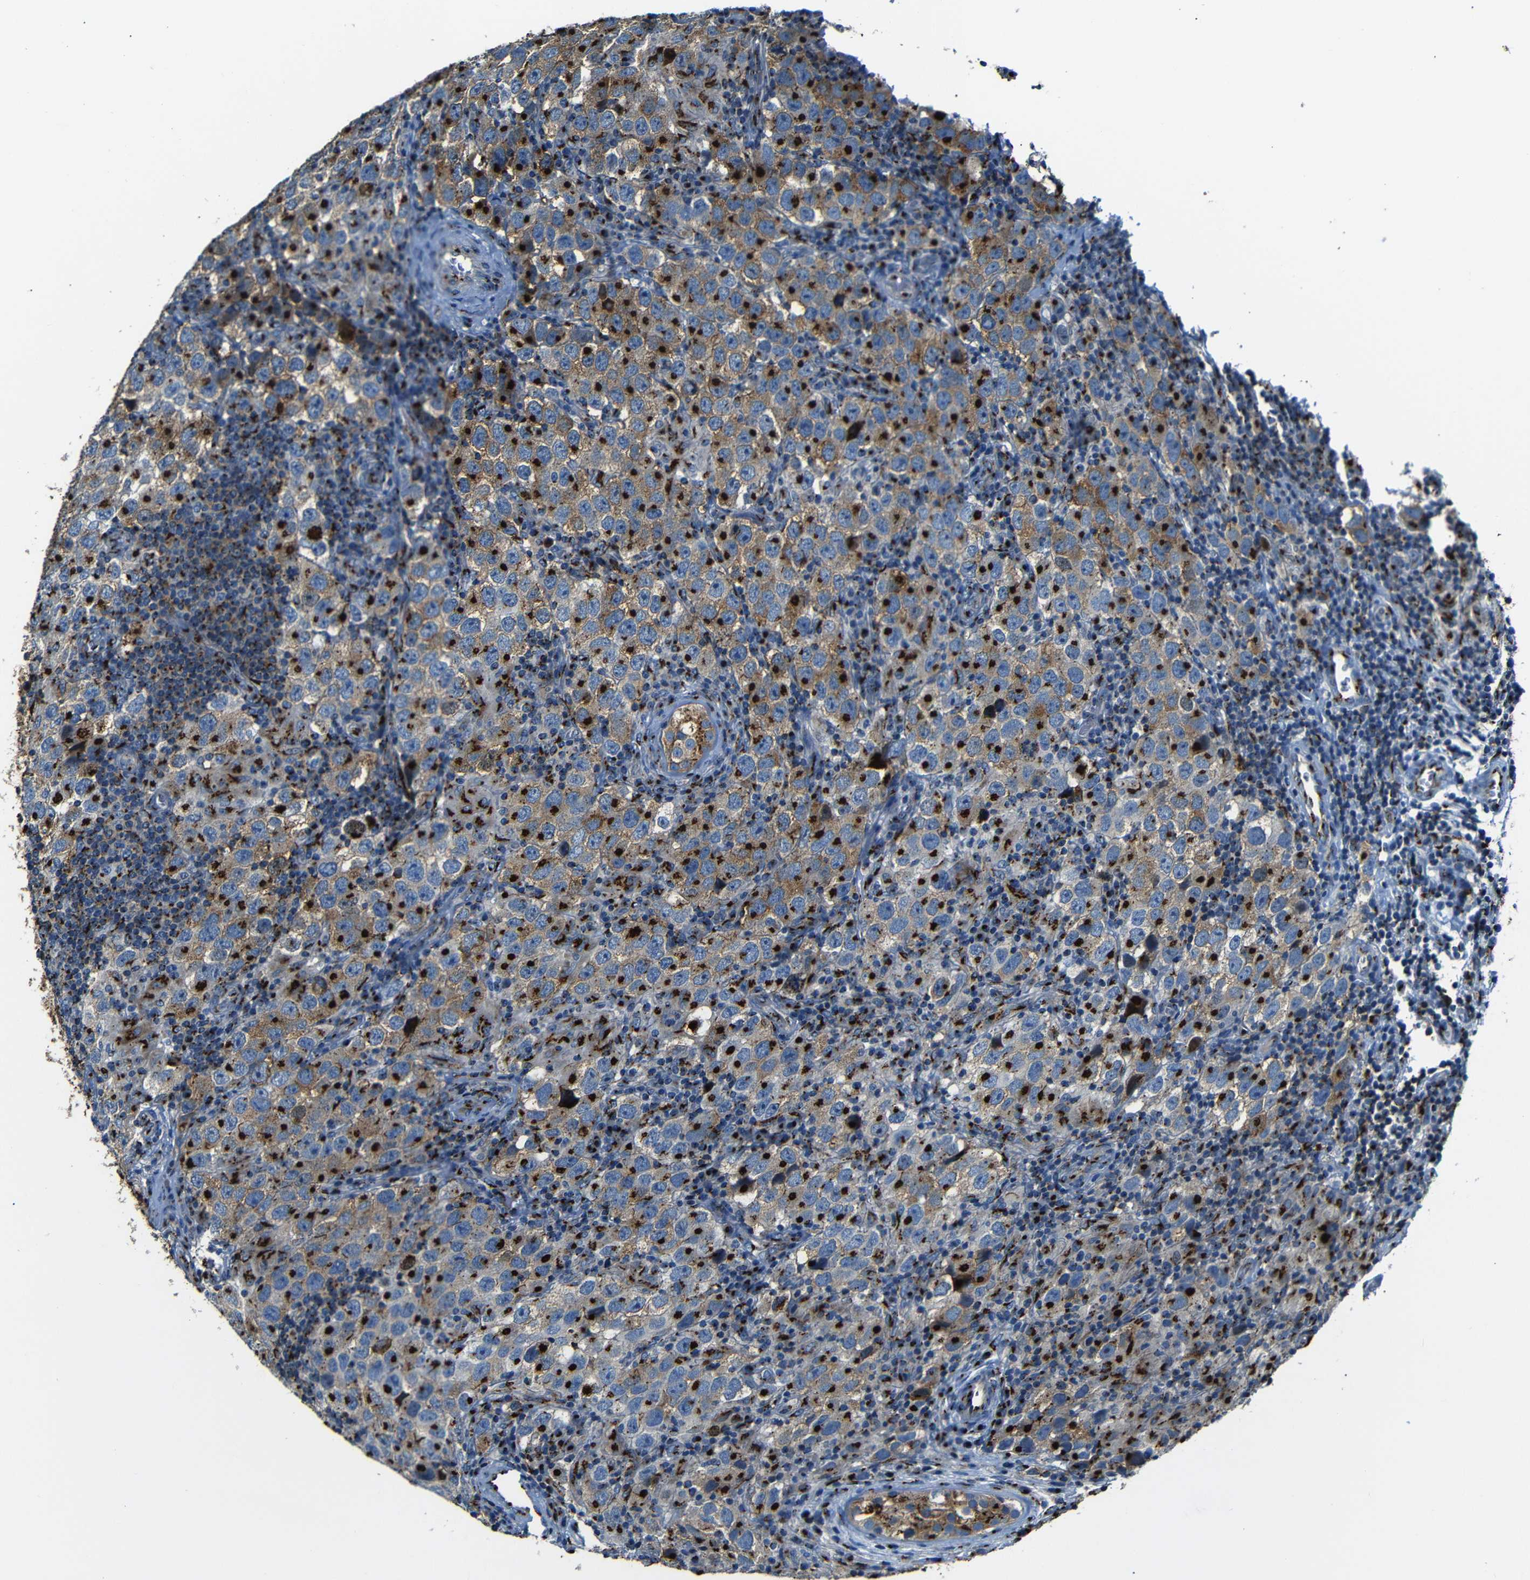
{"staining": {"intensity": "strong", "quantity": ">75%", "location": "cytoplasmic/membranous"}, "tissue": "testis cancer", "cell_type": "Tumor cells", "image_type": "cancer", "snomed": [{"axis": "morphology", "description": "Carcinoma, Embryonal, NOS"}, {"axis": "topography", "description": "Testis"}], "caption": "Immunohistochemistry (IHC) (DAB) staining of human testis cancer reveals strong cytoplasmic/membranous protein positivity in about >75% of tumor cells. (IHC, brightfield microscopy, high magnification).", "gene": "TGOLN2", "patient": {"sex": "male", "age": 21}}